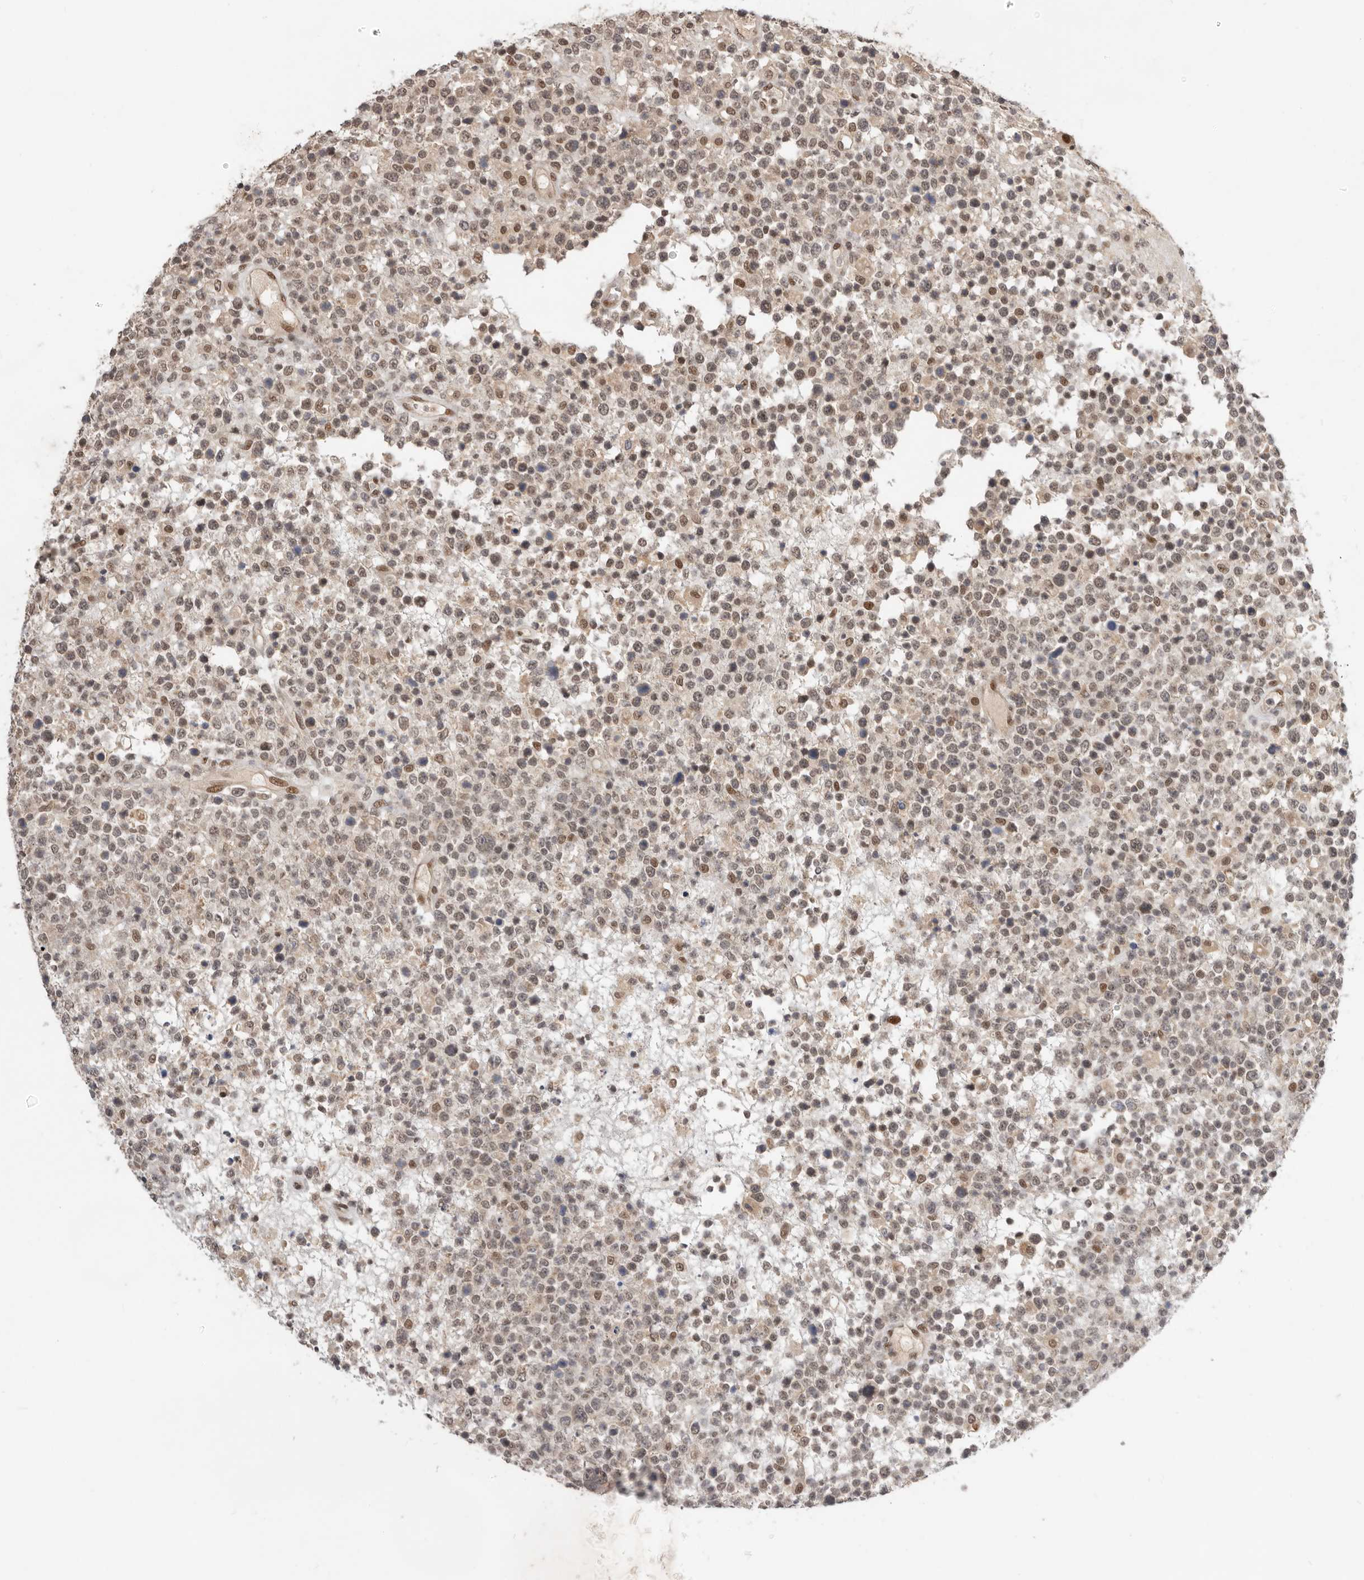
{"staining": {"intensity": "weak", "quantity": "25%-75%", "location": "nuclear"}, "tissue": "lymphoma", "cell_type": "Tumor cells", "image_type": "cancer", "snomed": [{"axis": "morphology", "description": "Malignant lymphoma, non-Hodgkin's type, High grade"}, {"axis": "topography", "description": "Colon"}], "caption": "Immunohistochemical staining of malignant lymphoma, non-Hodgkin's type (high-grade) exhibits low levels of weak nuclear protein positivity in approximately 25%-75% of tumor cells.", "gene": "BRCA2", "patient": {"sex": "female", "age": 53}}